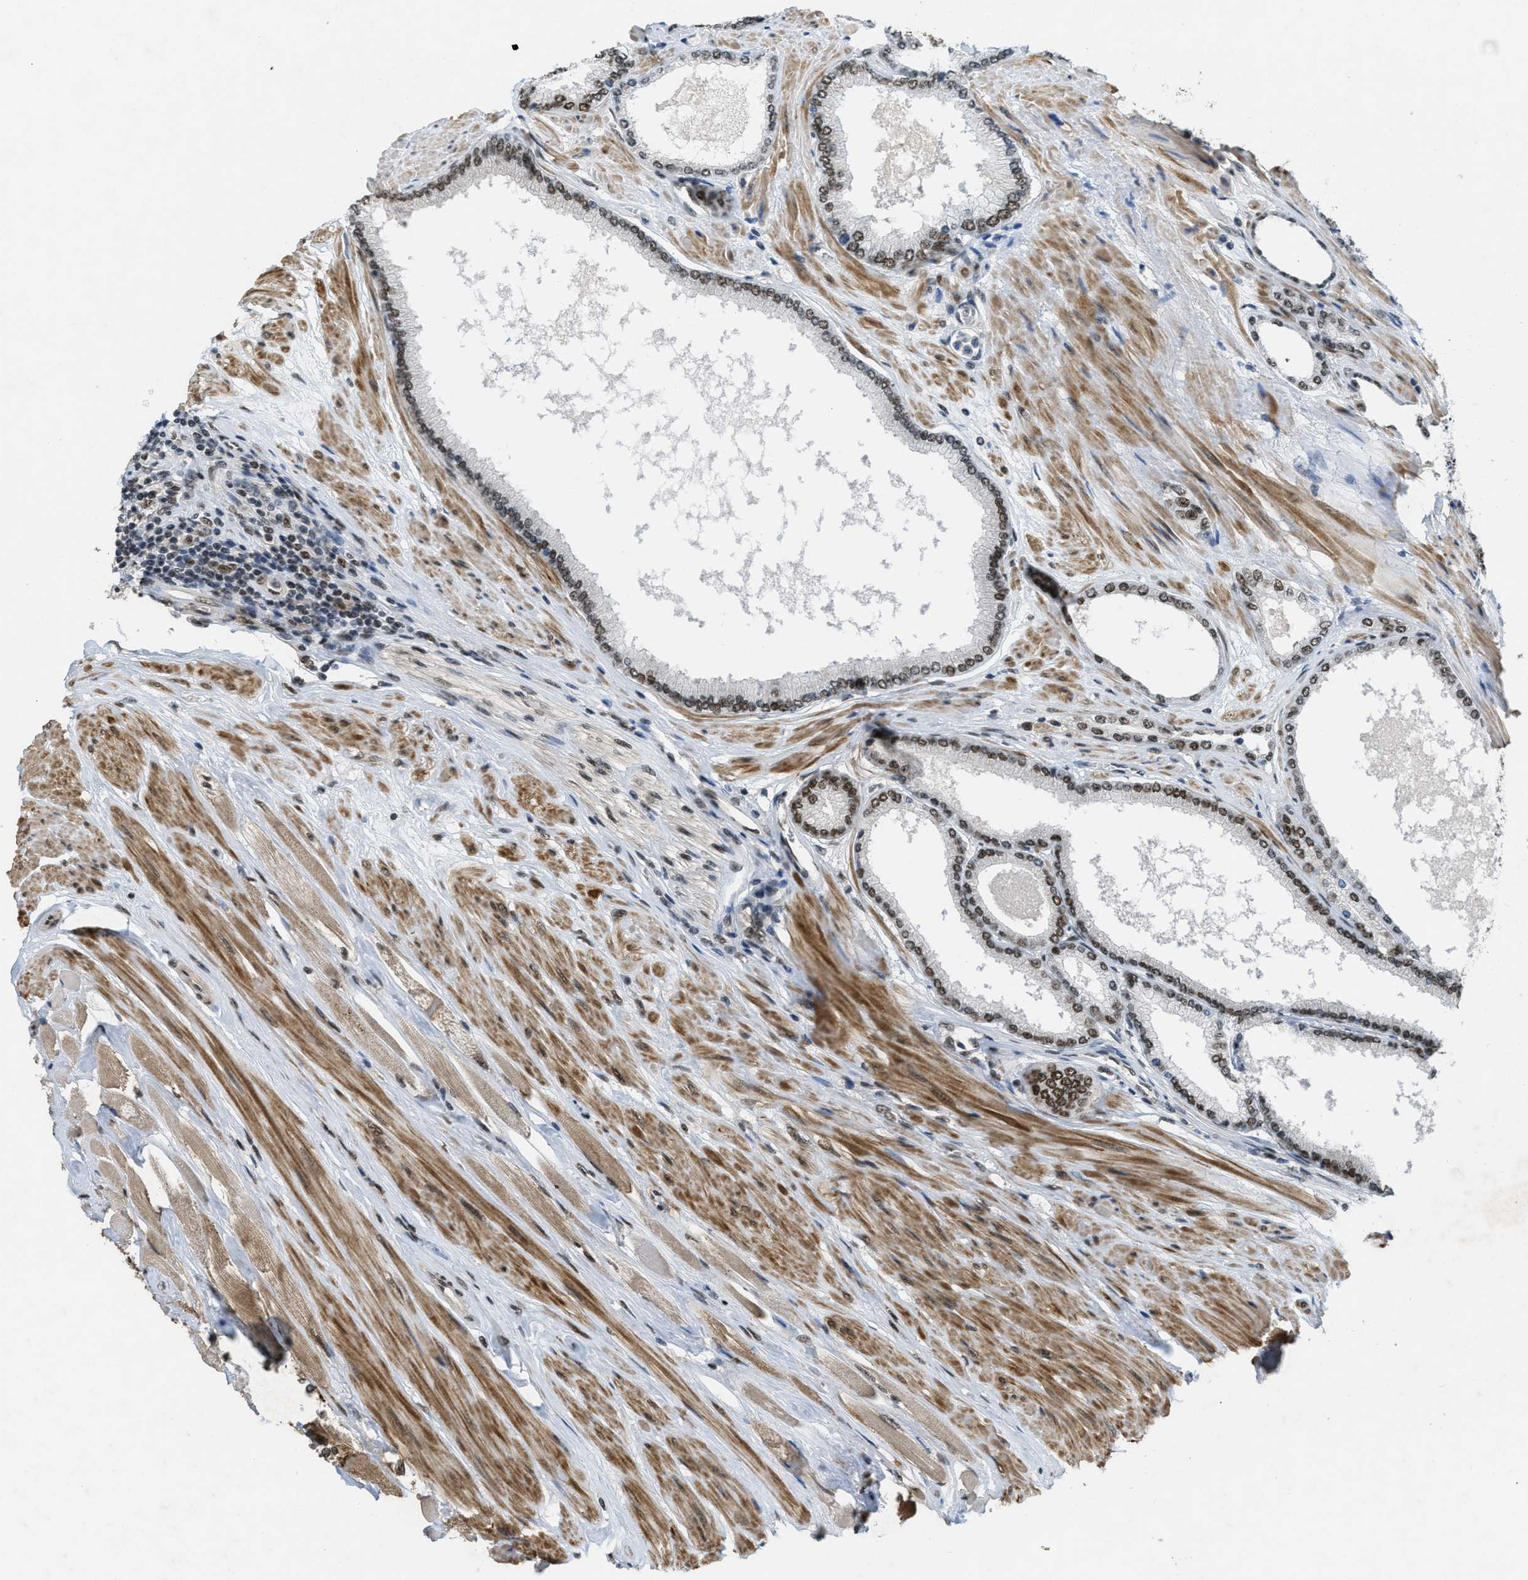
{"staining": {"intensity": "strong", "quantity": "25%-75%", "location": "nuclear"}, "tissue": "prostate cancer", "cell_type": "Tumor cells", "image_type": "cancer", "snomed": [{"axis": "morphology", "description": "Adenocarcinoma, High grade"}, {"axis": "topography", "description": "Prostate"}], "caption": "Prostate high-grade adenocarcinoma was stained to show a protein in brown. There is high levels of strong nuclear expression in approximately 25%-75% of tumor cells.", "gene": "CDT1", "patient": {"sex": "male", "age": 61}}